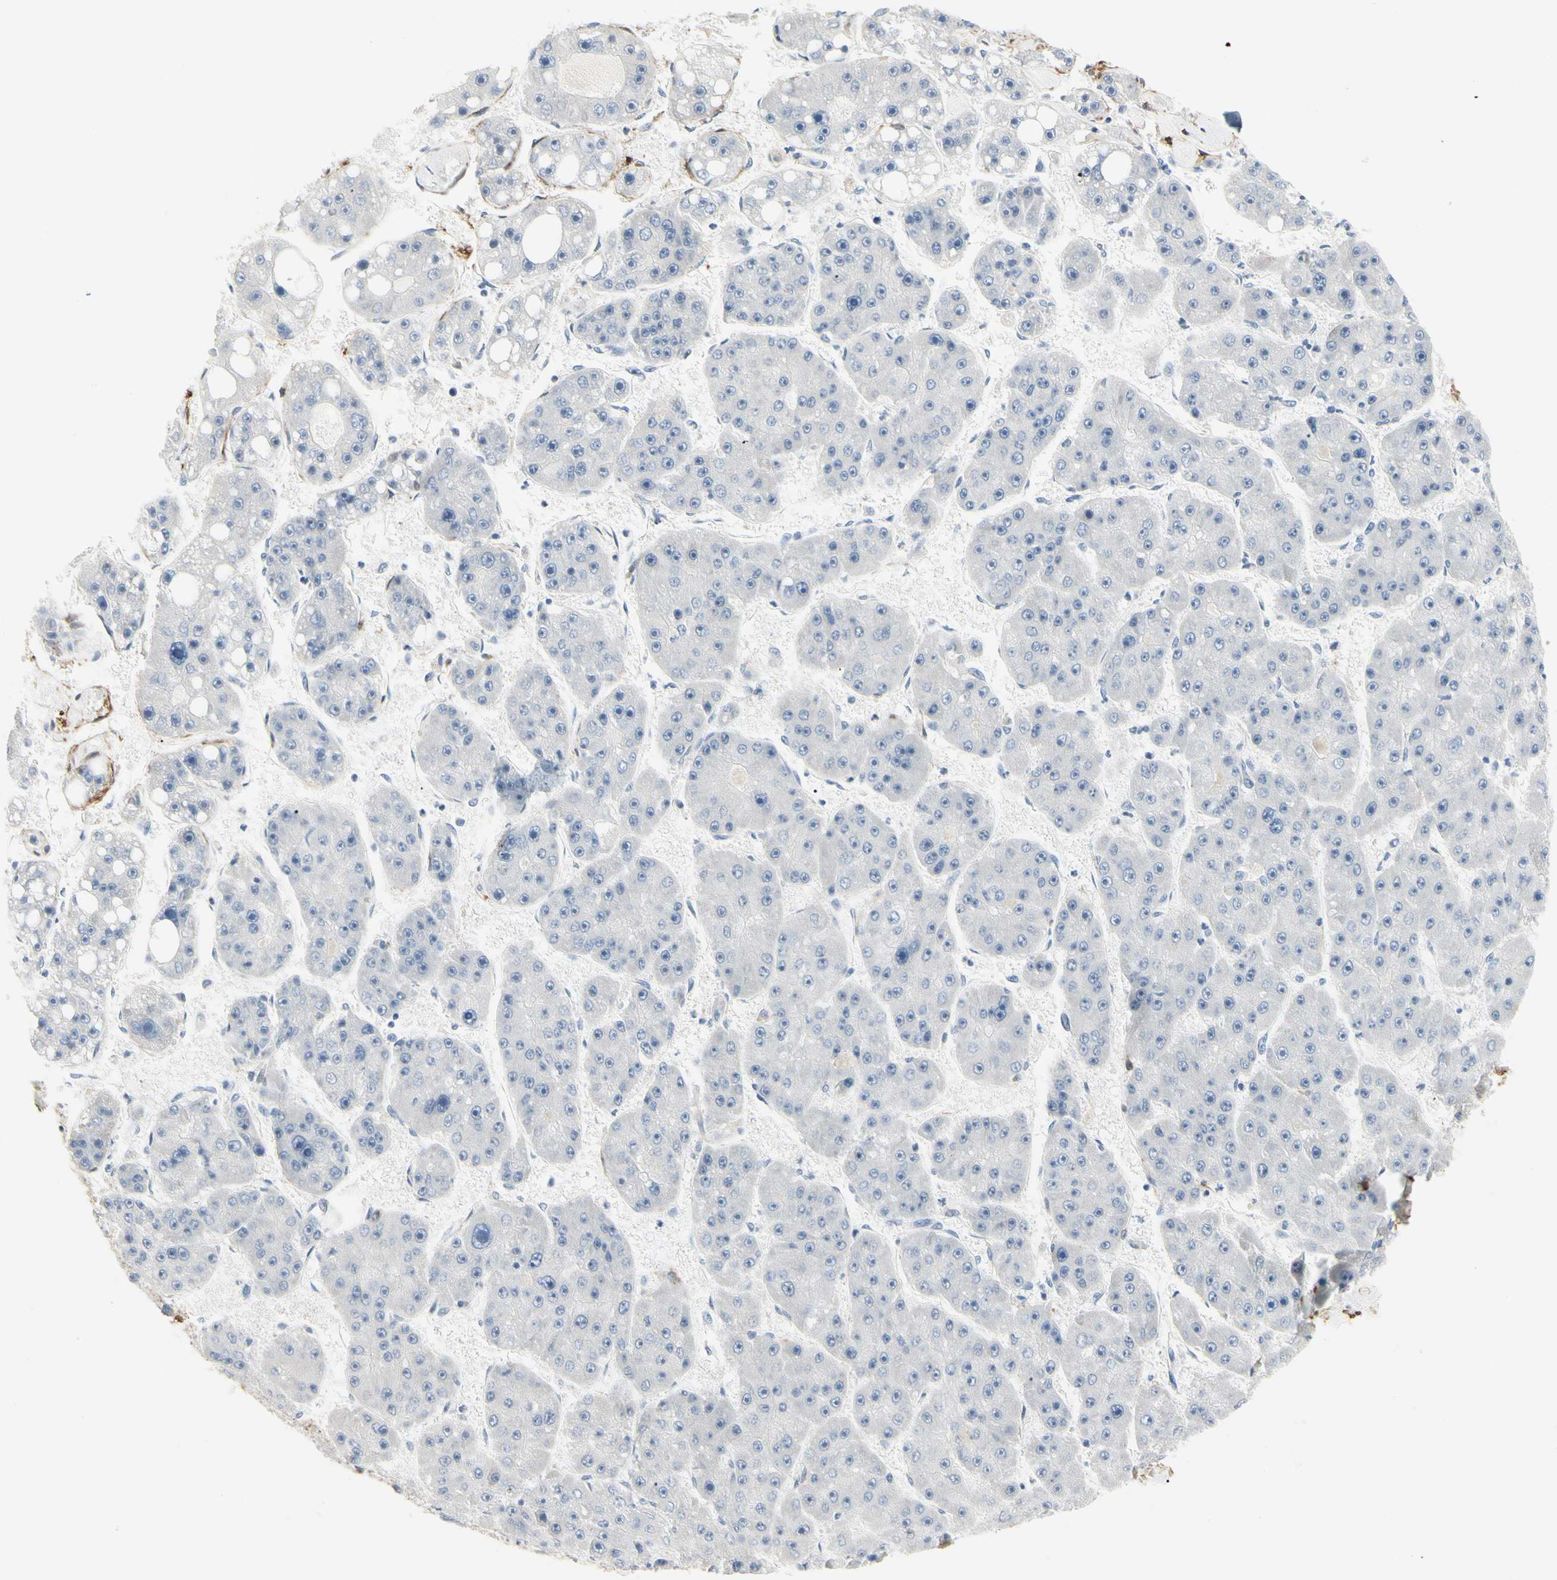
{"staining": {"intensity": "negative", "quantity": "none", "location": "none"}, "tissue": "liver cancer", "cell_type": "Tumor cells", "image_type": "cancer", "snomed": [{"axis": "morphology", "description": "Carcinoma, Hepatocellular, NOS"}, {"axis": "topography", "description": "Liver"}], "caption": "Immunohistochemistry (IHC) histopathology image of neoplastic tissue: liver hepatocellular carcinoma stained with DAB (3,3'-diaminobenzidine) shows no significant protein positivity in tumor cells.", "gene": "GGT5", "patient": {"sex": "female", "age": 61}}